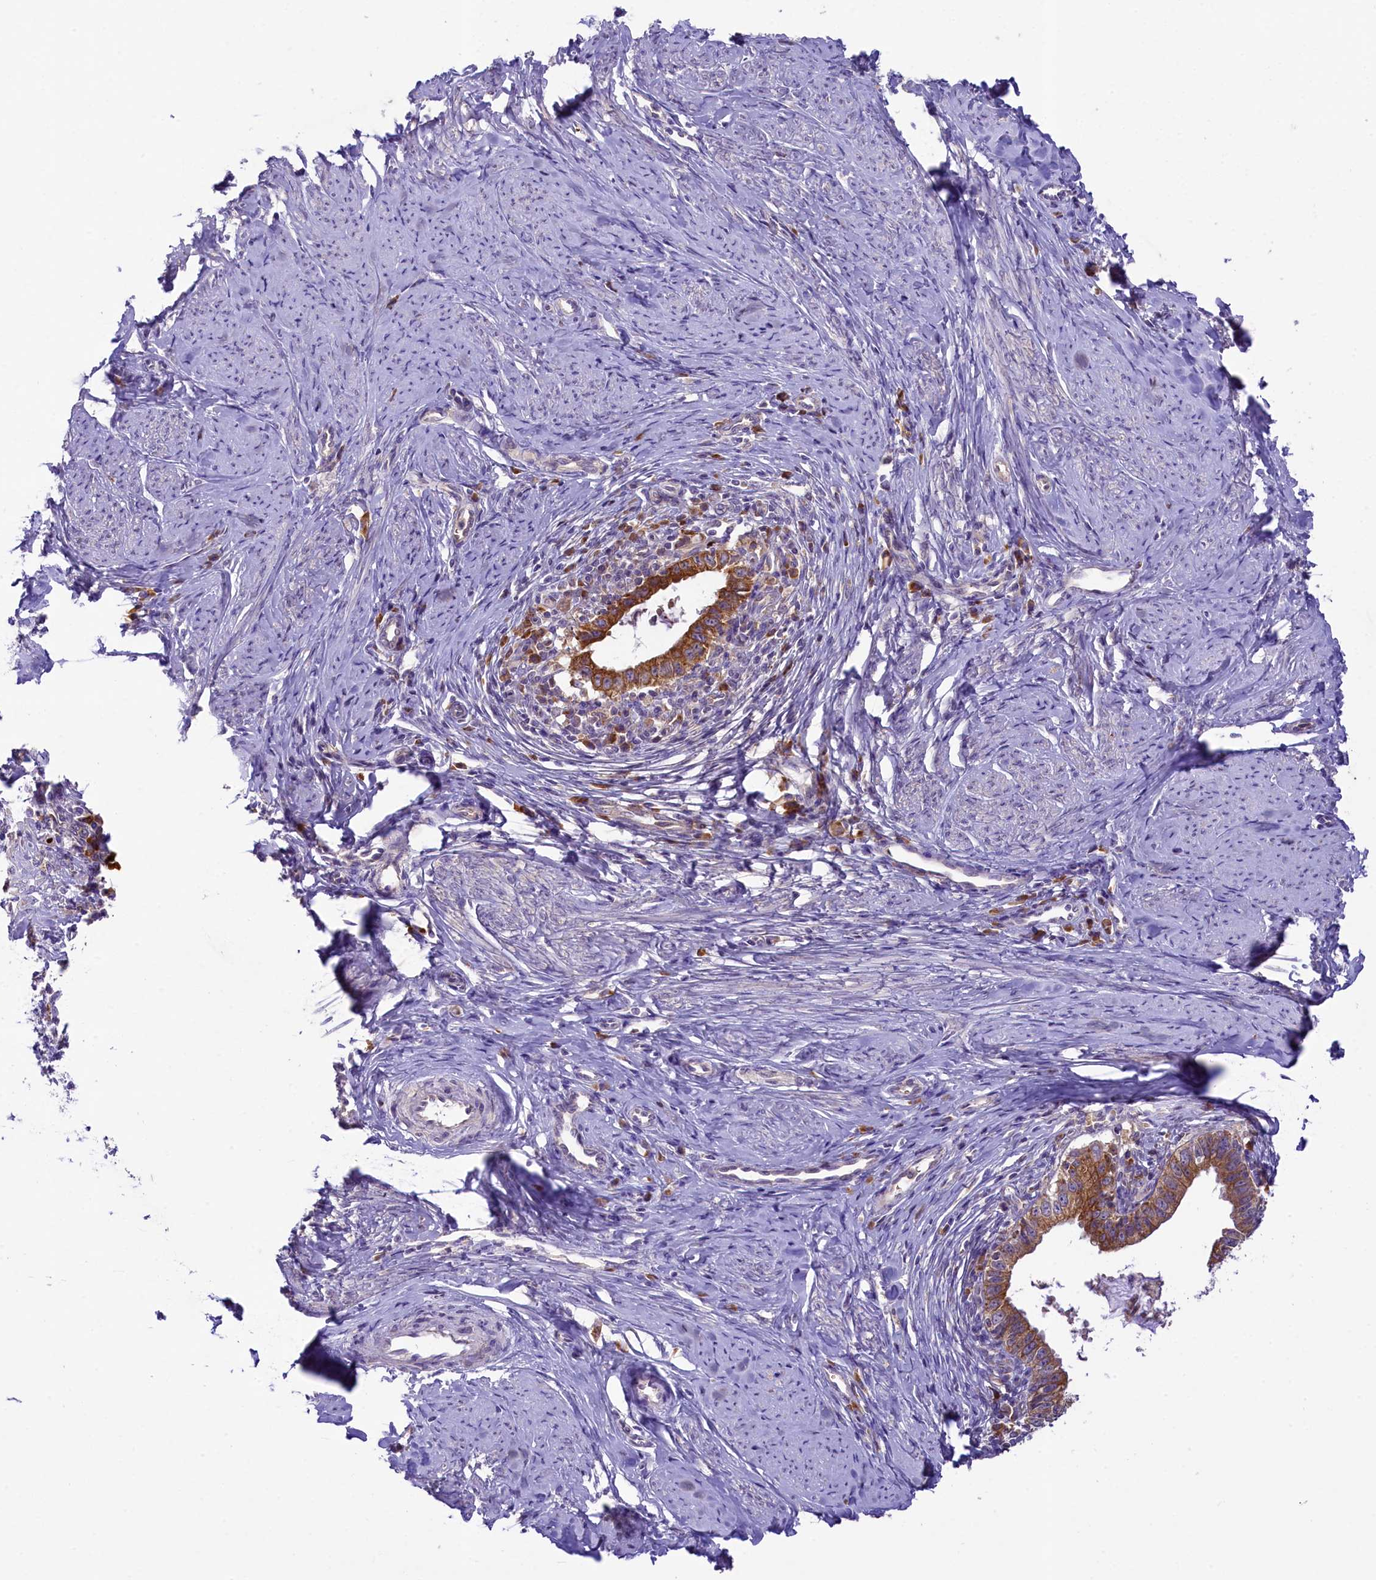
{"staining": {"intensity": "strong", "quantity": ">75%", "location": "cytoplasmic/membranous"}, "tissue": "cervical cancer", "cell_type": "Tumor cells", "image_type": "cancer", "snomed": [{"axis": "morphology", "description": "Adenocarcinoma, NOS"}, {"axis": "topography", "description": "Cervix"}], "caption": "Approximately >75% of tumor cells in human cervical adenocarcinoma display strong cytoplasmic/membranous protein staining as visualized by brown immunohistochemical staining.", "gene": "LARP4", "patient": {"sex": "female", "age": 36}}